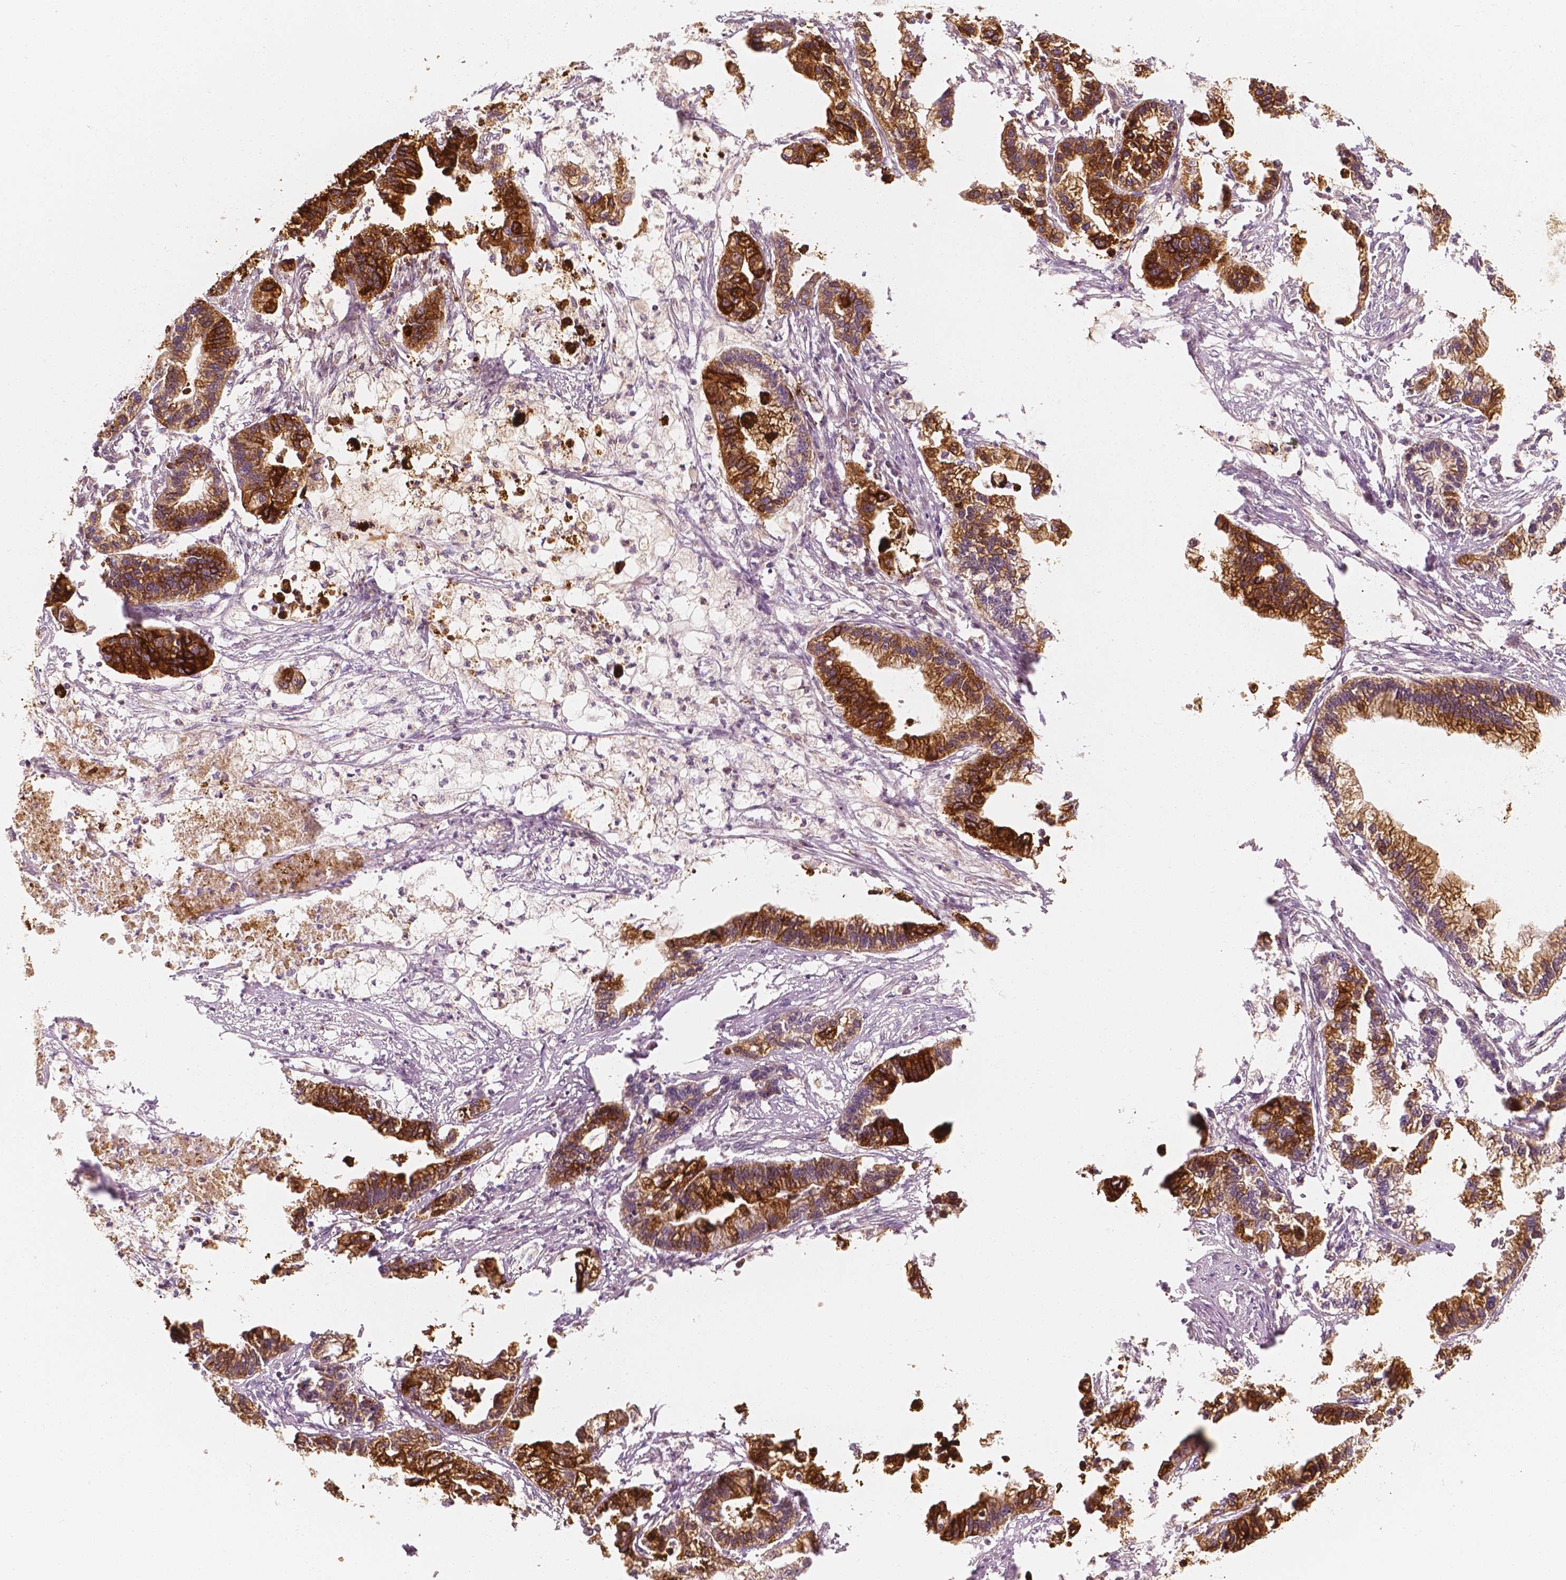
{"staining": {"intensity": "strong", "quantity": ">75%", "location": "cytoplasmic/membranous"}, "tissue": "stomach cancer", "cell_type": "Tumor cells", "image_type": "cancer", "snomed": [{"axis": "morphology", "description": "Adenocarcinoma, NOS"}, {"axis": "topography", "description": "Stomach"}], "caption": "Protein staining of adenocarcinoma (stomach) tissue demonstrates strong cytoplasmic/membranous positivity in about >75% of tumor cells.", "gene": "SHPK", "patient": {"sex": "male", "age": 83}}